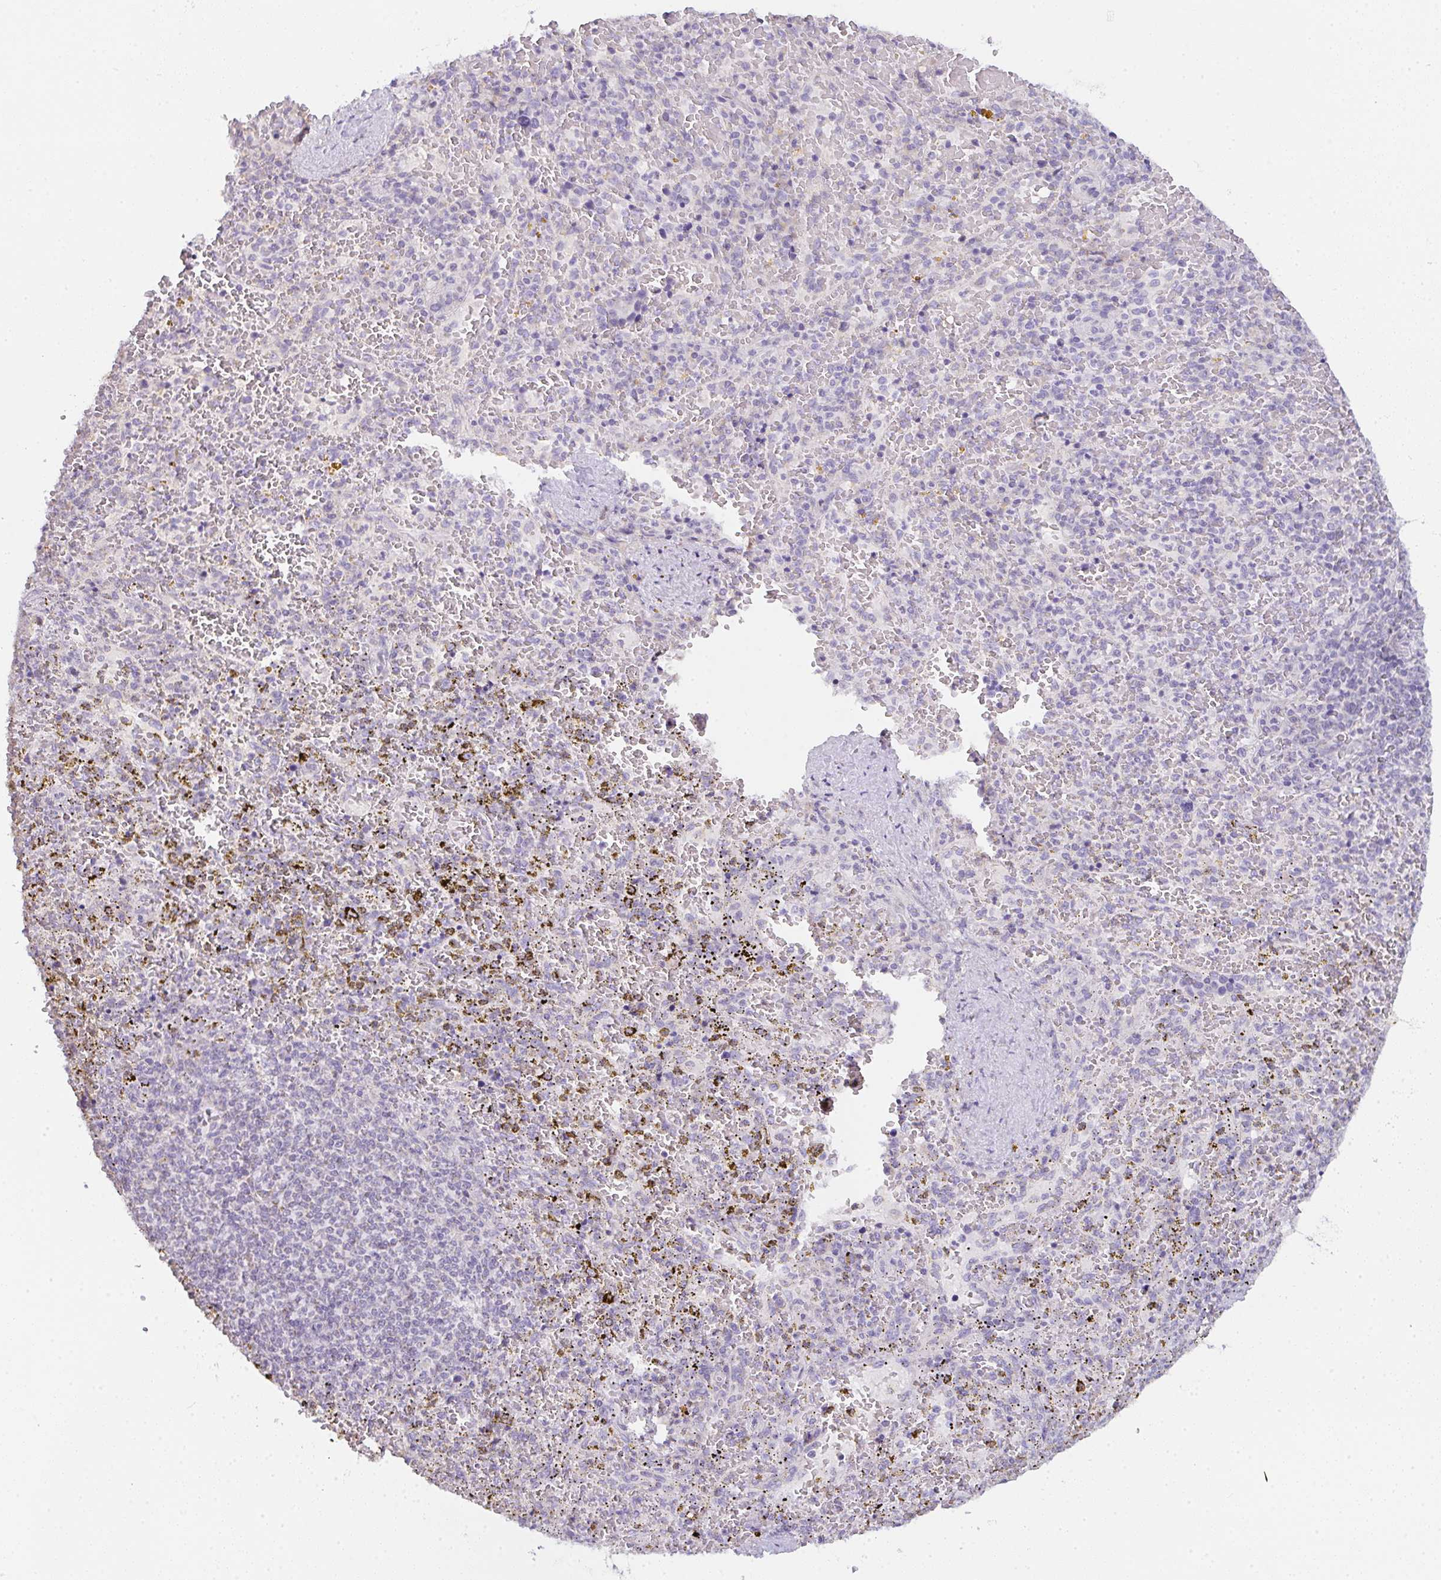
{"staining": {"intensity": "negative", "quantity": "none", "location": "none"}, "tissue": "spleen", "cell_type": "Cells in red pulp", "image_type": "normal", "snomed": [{"axis": "morphology", "description": "Normal tissue, NOS"}, {"axis": "topography", "description": "Spleen"}], "caption": "An IHC histopathology image of normal spleen is shown. There is no staining in cells in red pulp of spleen.", "gene": "CACNA1S", "patient": {"sex": "female", "age": 50}}